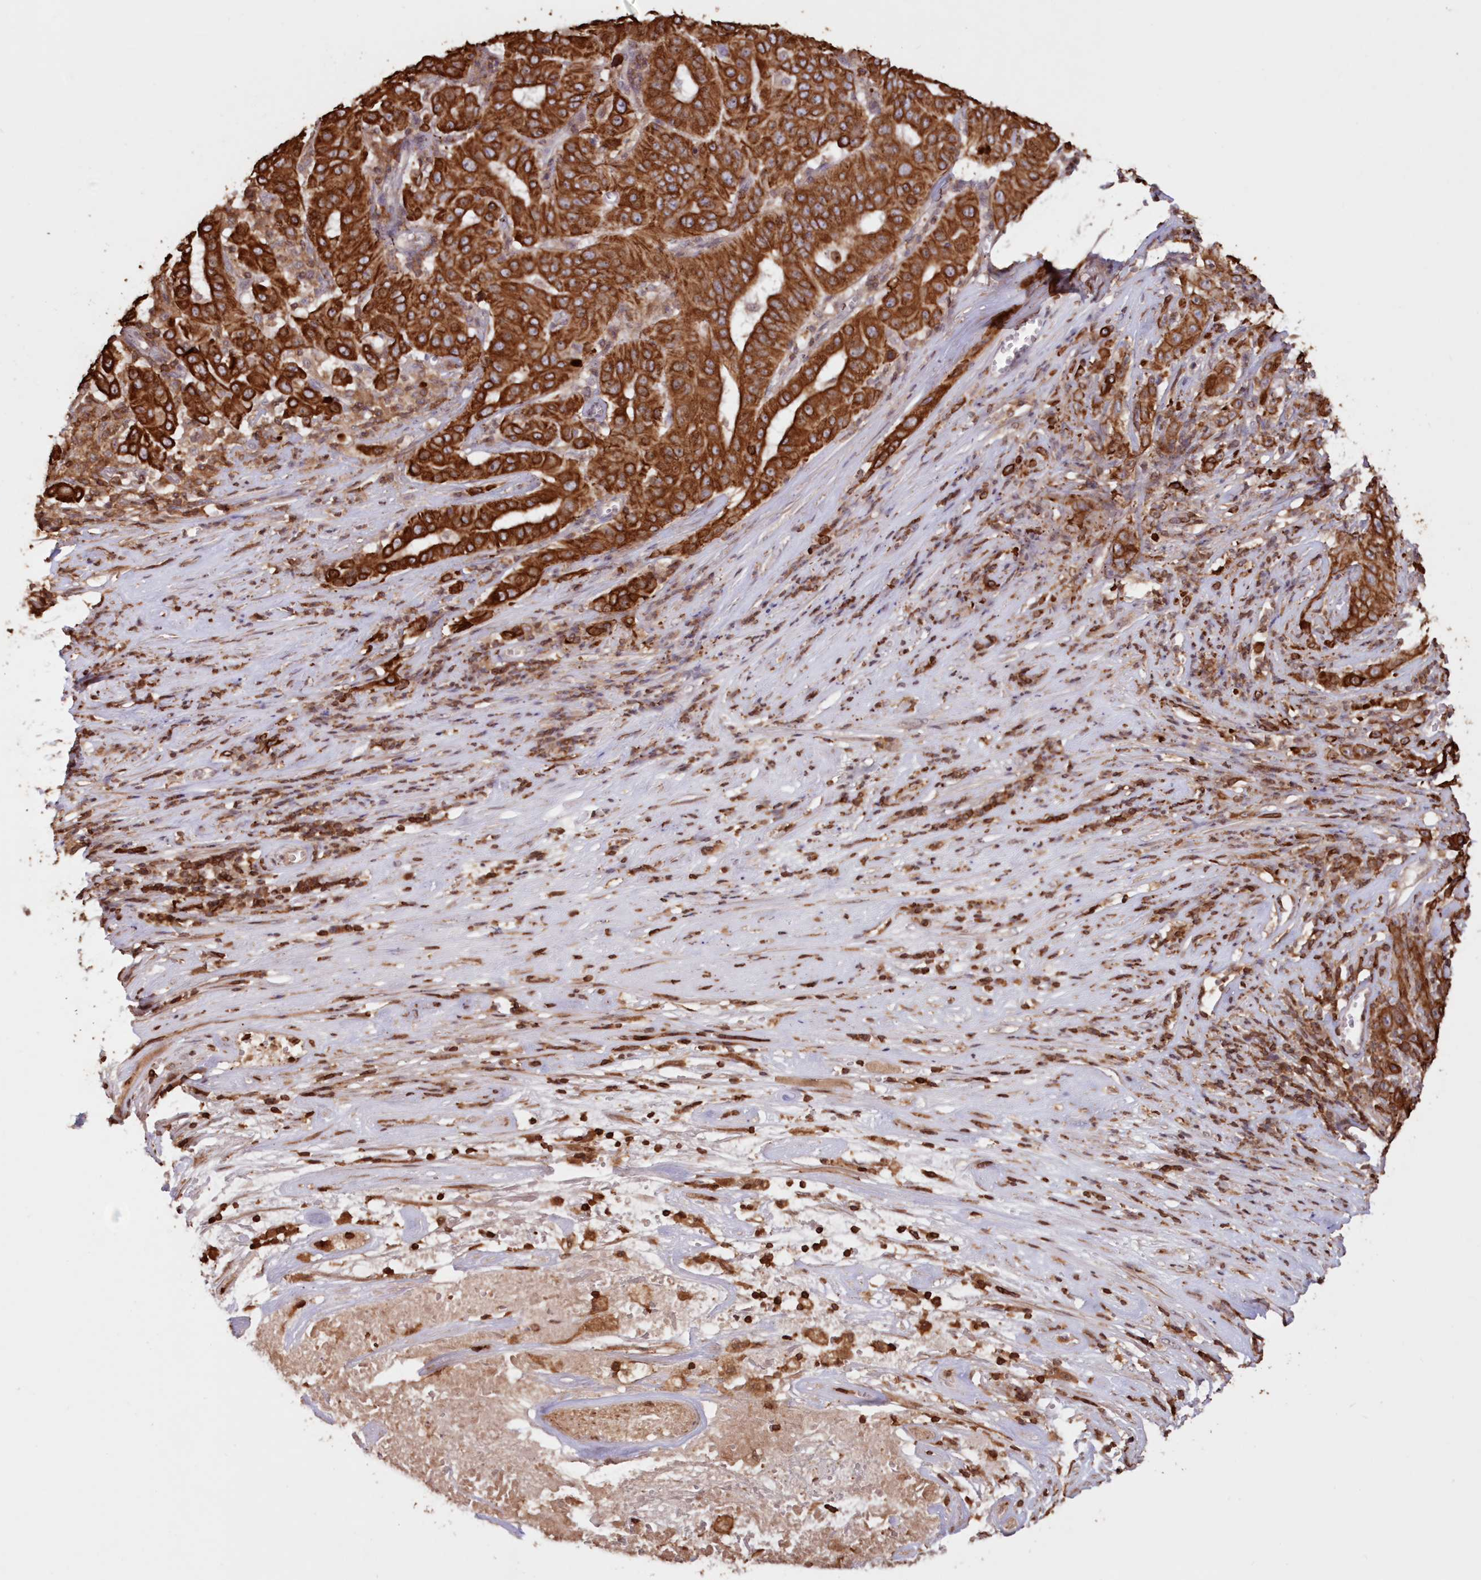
{"staining": {"intensity": "strong", "quantity": ">75%", "location": "cytoplasmic/membranous"}, "tissue": "pancreatic cancer", "cell_type": "Tumor cells", "image_type": "cancer", "snomed": [{"axis": "morphology", "description": "Adenocarcinoma, NOS"}, {"axis": "topography", "description": "Pancreas"}], "caption": "Immunohistochemistry (IHC) of human adenocarcinoma (pancreatic) shows high levels of strong cytoplasmic/membranous staining in about >75% of tumor cells.", "gene": "SNED1", "patient": {"sex": "male", "age": 63}}